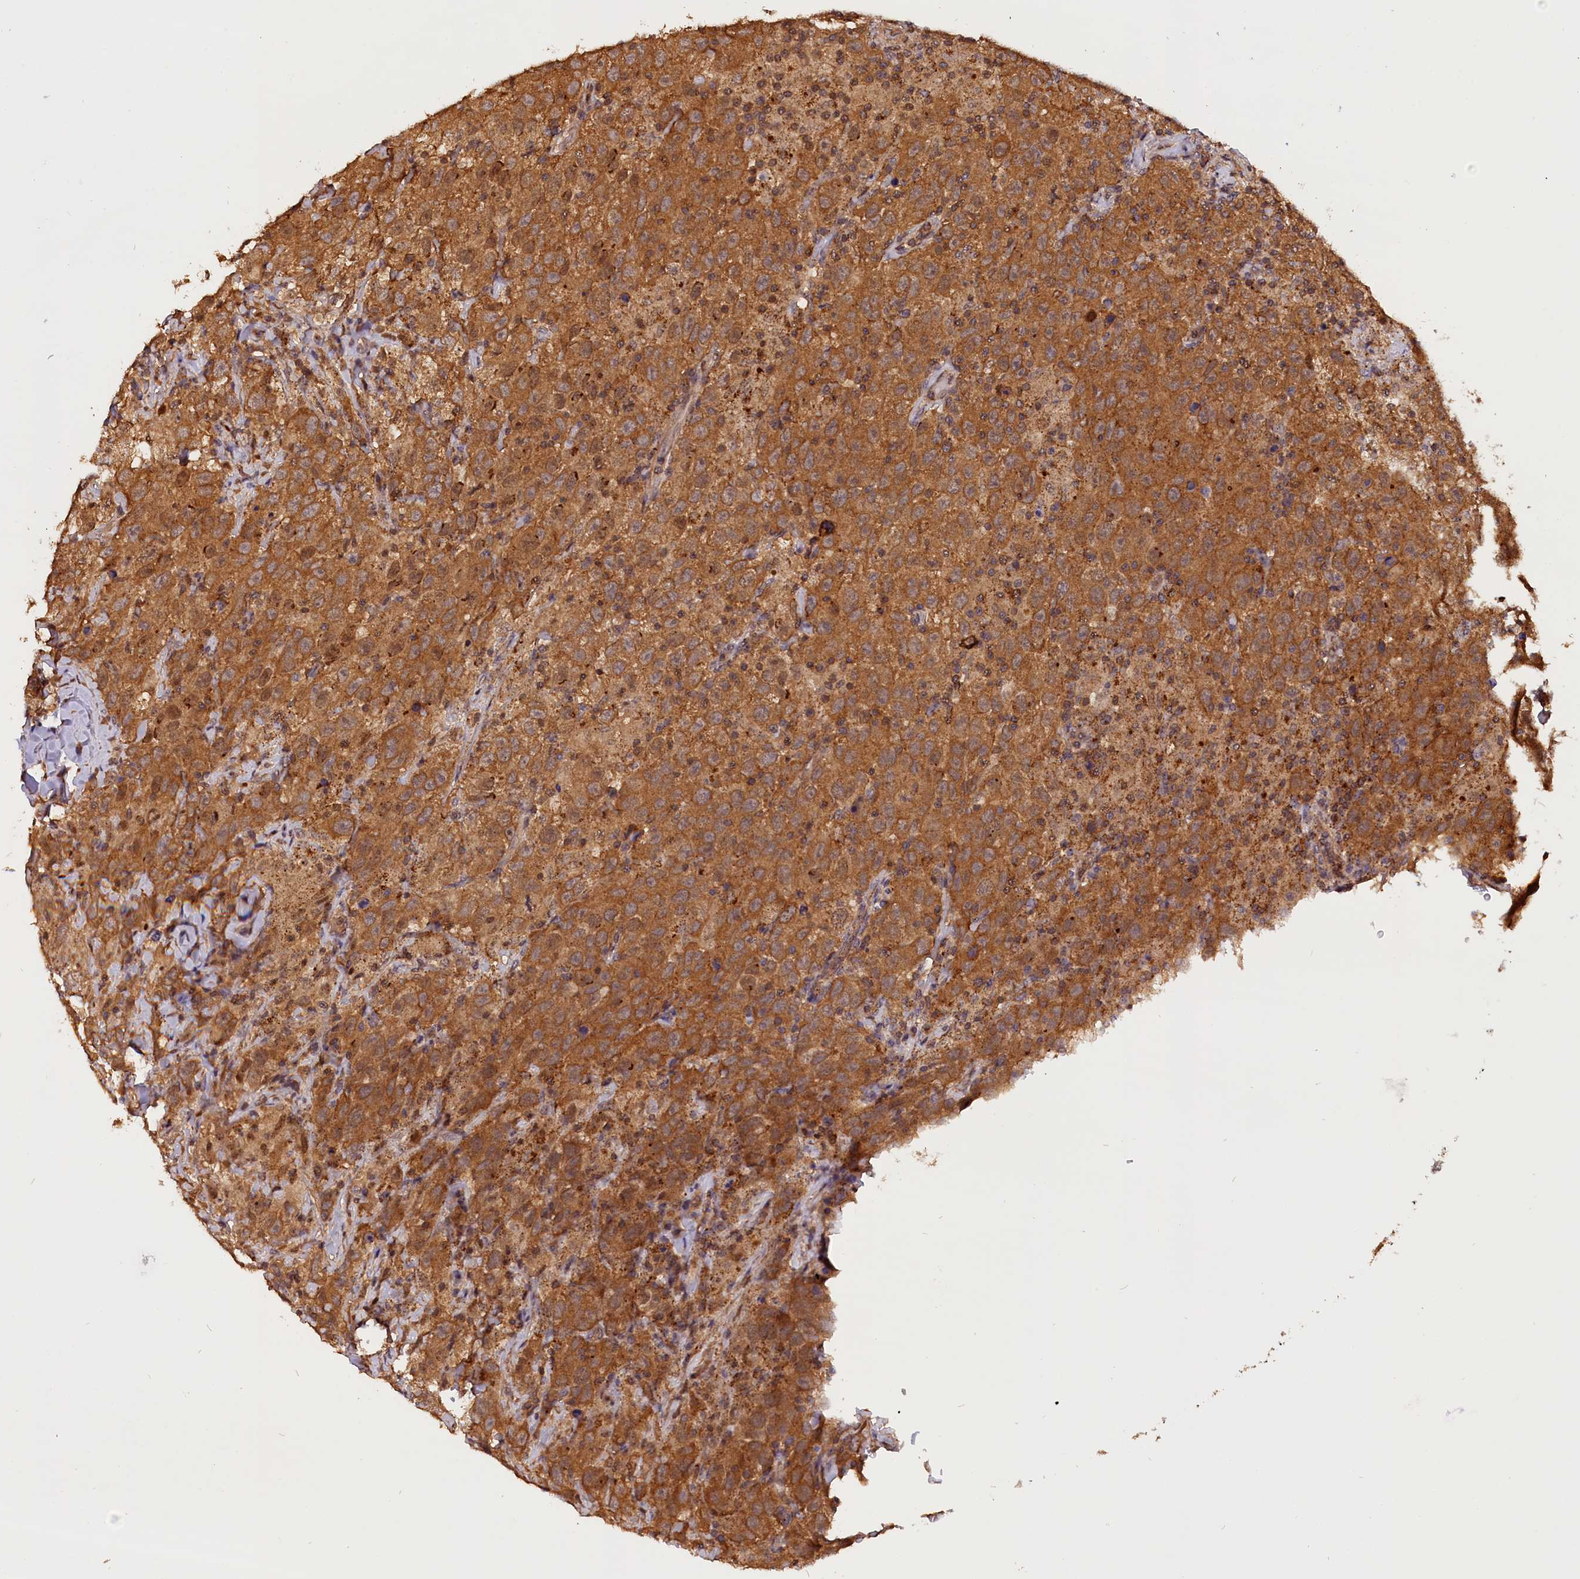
{"staining": {"intensity": "moderate", "quantity": ">75%", "location": "cytoplasmic/membranous"}, "tissue": "testis cancer", "cell_type": "Tumor cells", "image_type": "cancer", "snomed": [{"axis": "morphology", "description": "Seminoma, NOS"}, {"axis": "topography", "description": "Testis"}], "caption": "Protein staining reveals moderate cytoplasmic/membranous staining in approximately >75% of tumor cells in testis cancer (seminoma).", "gene": "IST1", "patient": {"sex": "male", "age": 65}}